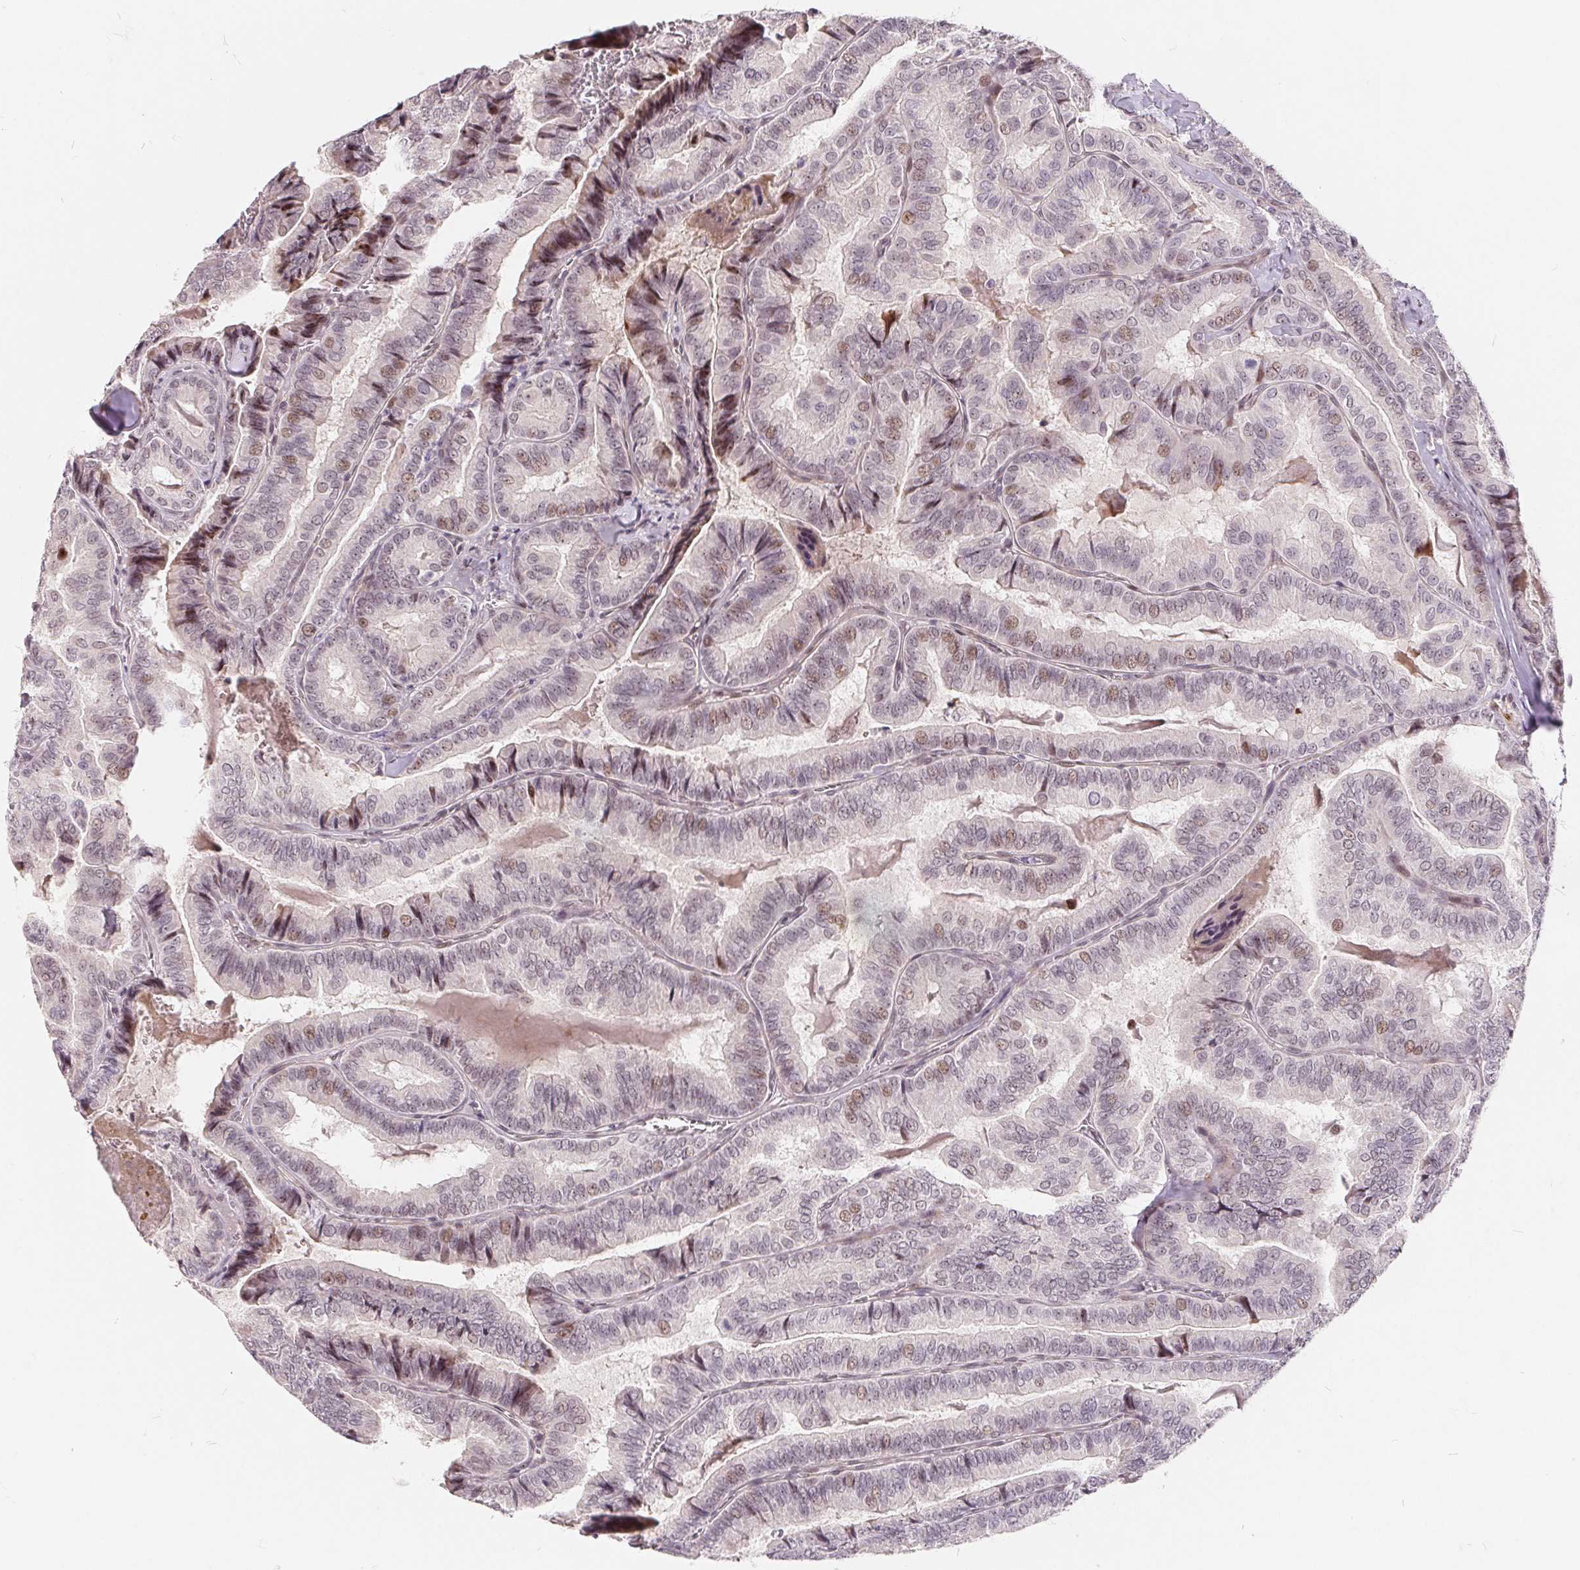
{"staining": {"intensity": "moderate", "quantity": "25%-75%", "location": "nuclear"}, "tissue": "thyroid cancer", "cell_type": "Tumor cells", "image_type": "cancer", "snomed": [{"axis": "morphology", "description": "Papillary adenocarcinoma, NOS"}, {"axis": "topography", "description": "Thyroid gland"}], "caption": "Immunohistochemical staining of papillary adenocarcinoma (thyroid) shows medium levels of moderate nuclear protein positivity in about 25%-75% of tumor cells.", "gene": "NRG2", "patient": {"sex": "female", "age": 75}}